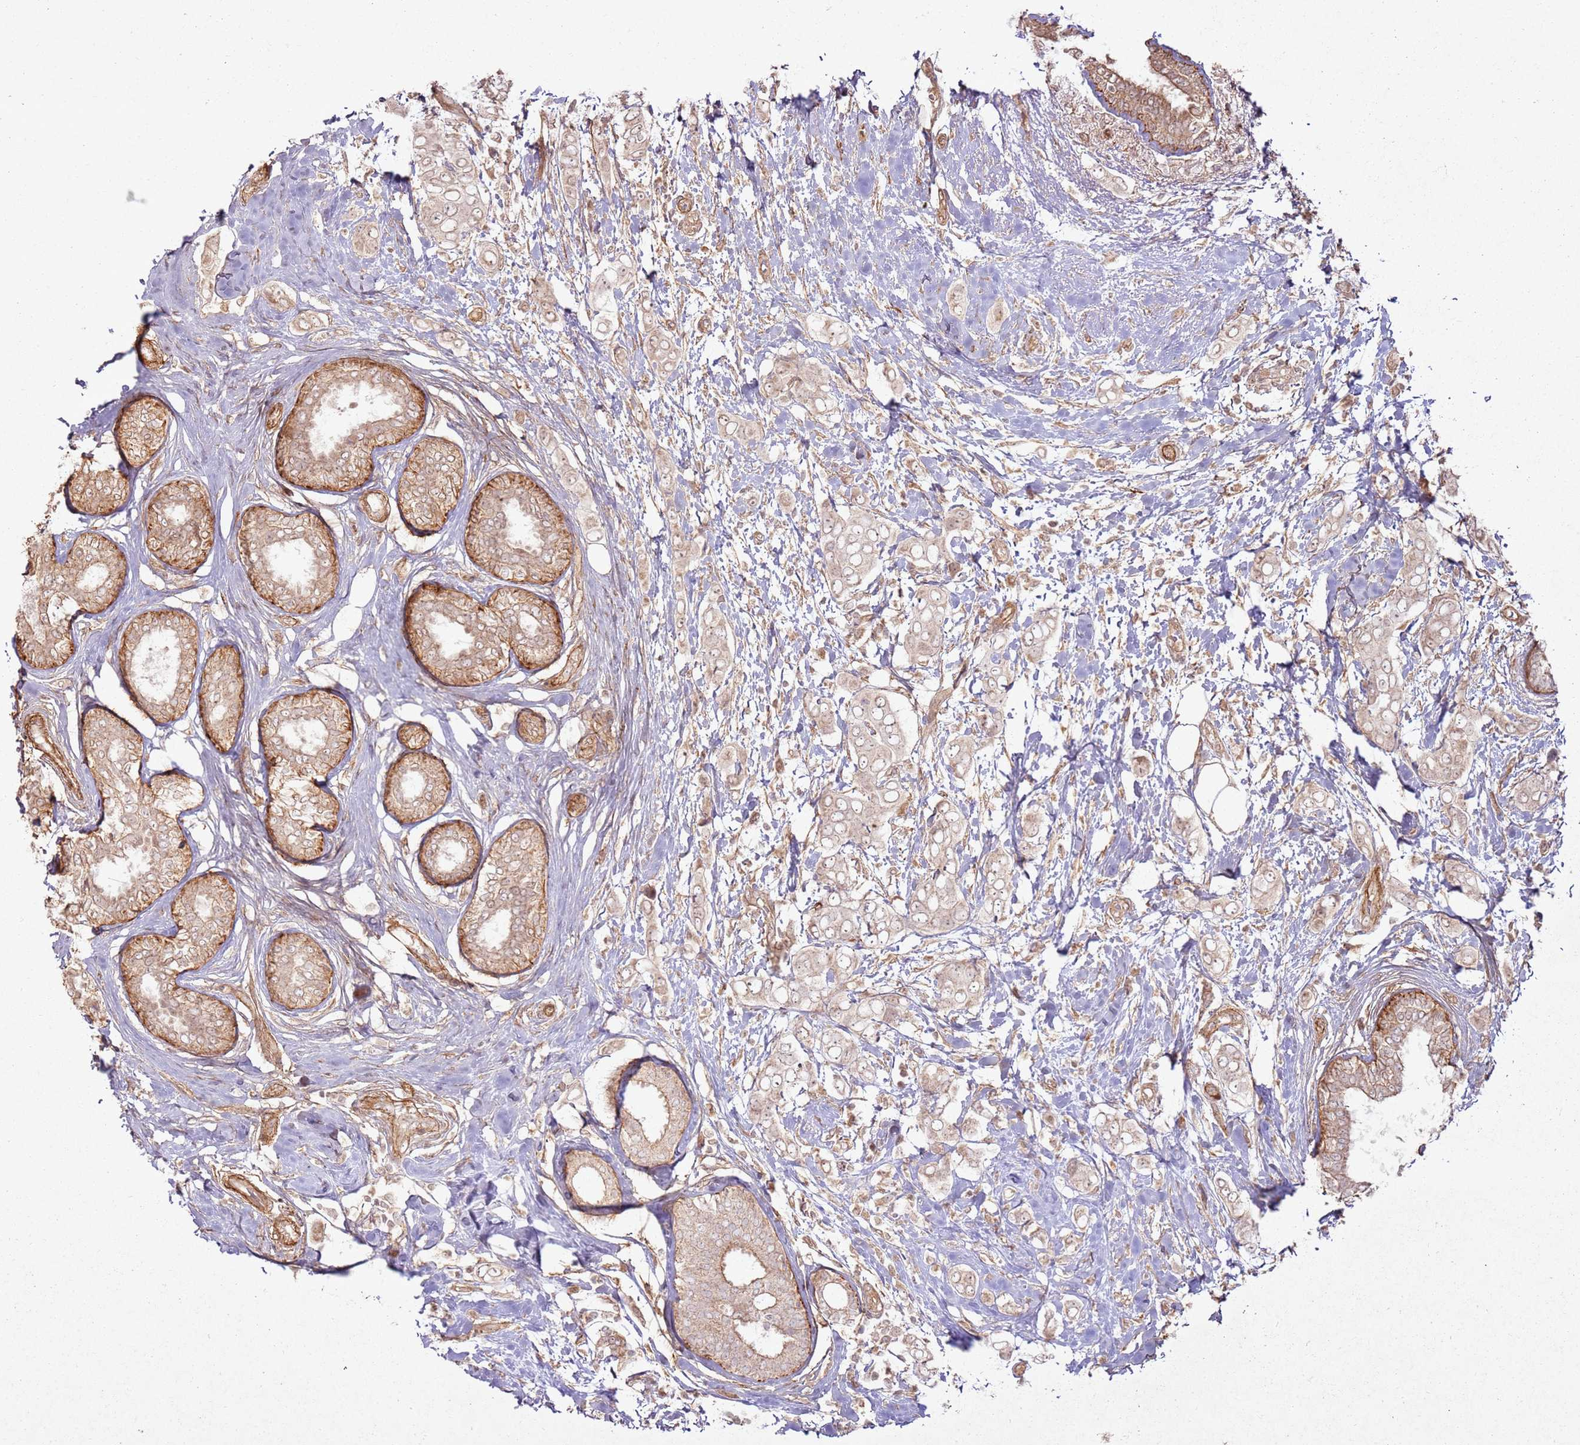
{"staining": {"intensity": "moderate", "quantity": ">75%", "location": "cytoplasmic/membranous,nuclear"}, "tissue": "breast cancer", "cell_type": "Tumor cells", "image_type": "cancer", "snomed": [{"axis": "morphology", "description": "Lobular carcinoma"}, {"axis": "topography", "description": "Breast"}], "caption": "Immunohistochemical staining of human breast lobular carcinoma demonstrates medium levels of moderate cytoplasmic/membranous and nuclear staining in about >75% of tumor cells. (DAB IHC, brown staining for protein, blue staining for nuclei).", "gene": "ZNF623", "patient": {"sex": "female", "age": 51}}